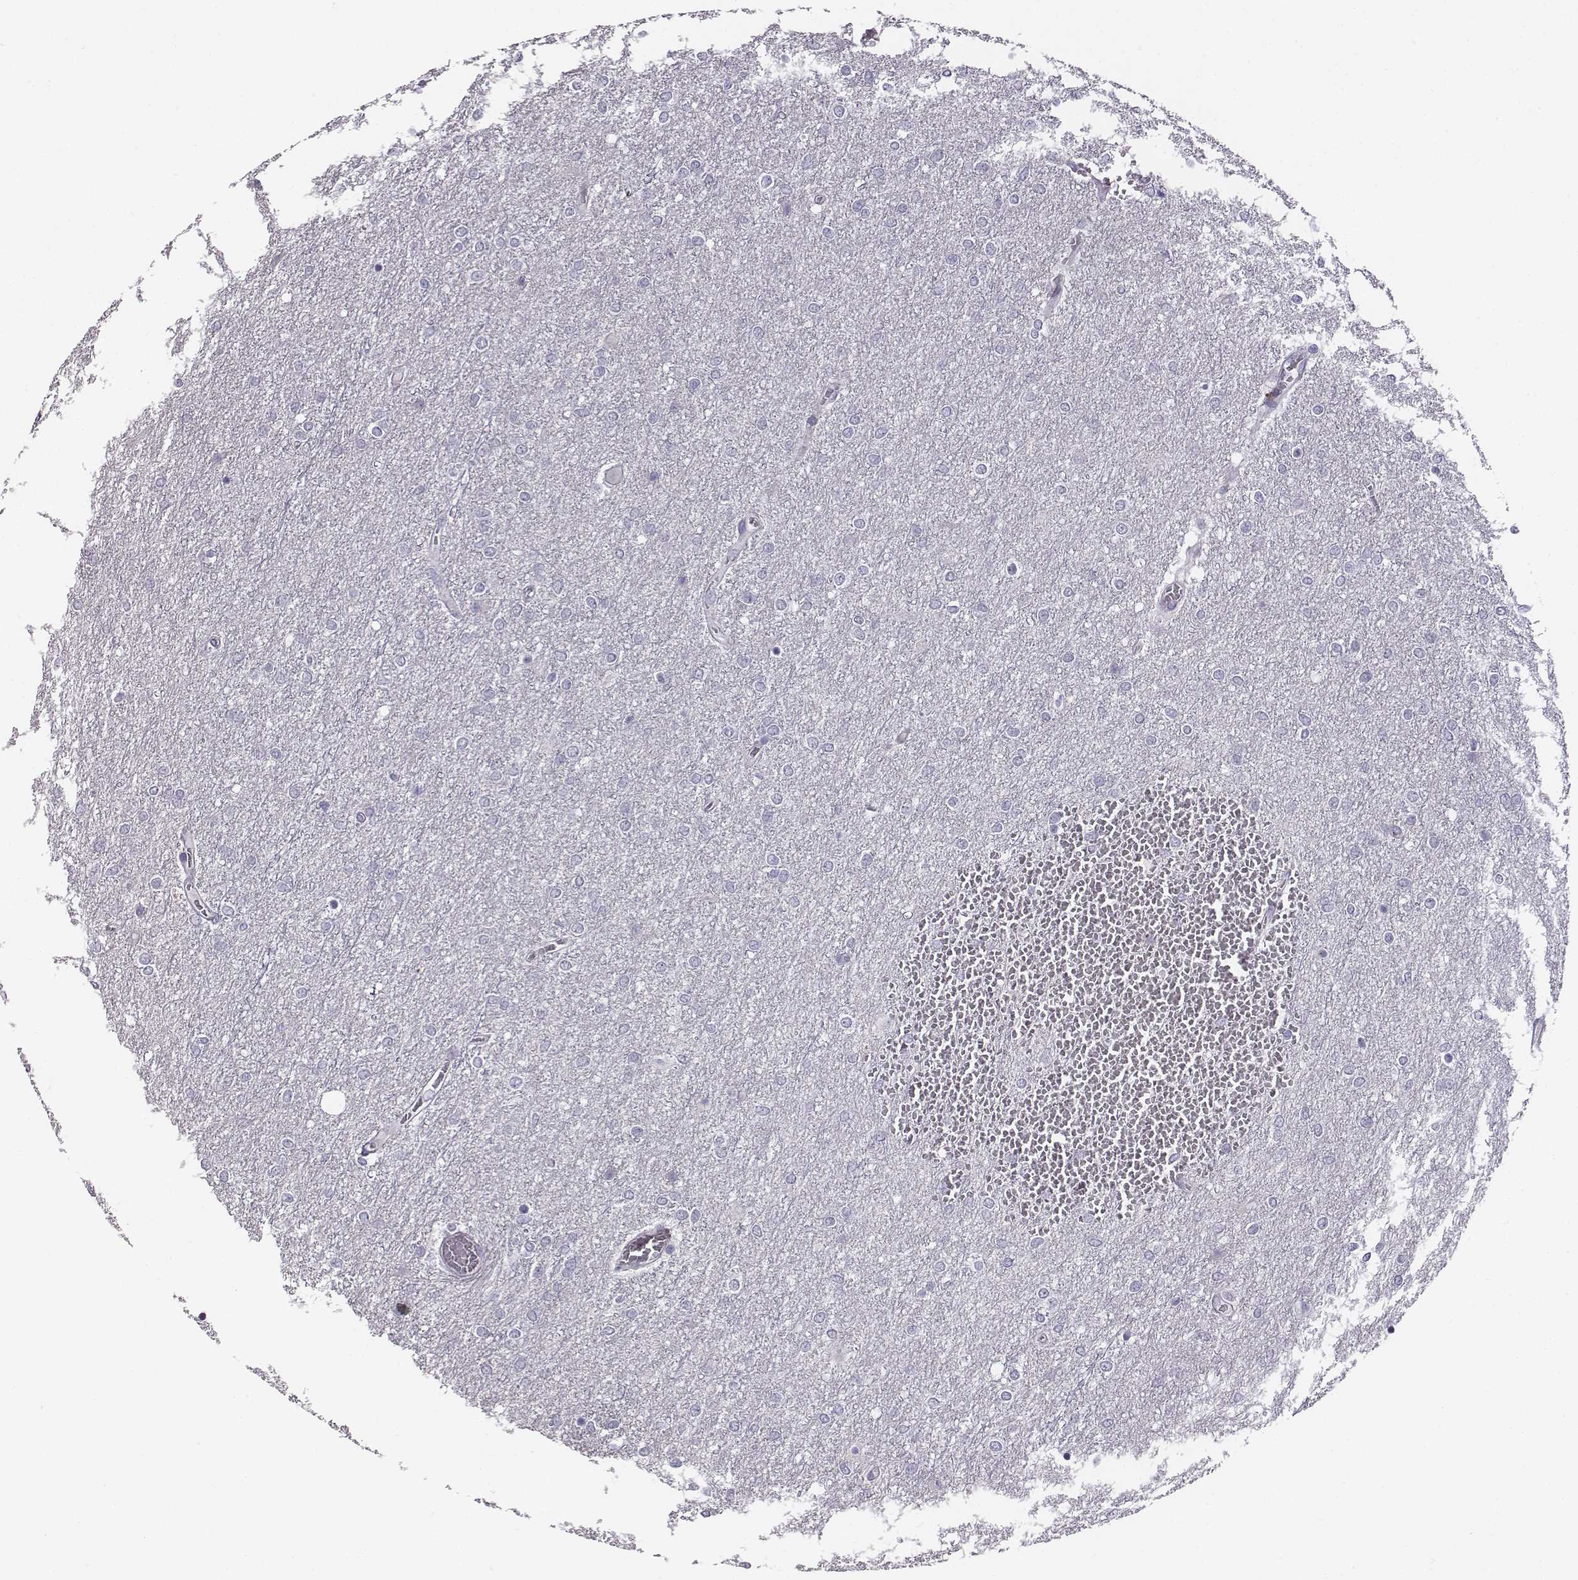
{"staining": {"intensity": "negative", "quantity": "none", "location": "none"}, "tissue": "glioma", "cell_type": "Tumor cells", "image_type": "cancer", "snomed": [{"axis": "morphology", "description": "Glioma, malignant, High grade"}, {"axis": "topography", "description": "Brain"}], "caption": "High magnification brightfield microscopy of high-grade glioma (malignant) stained with DAB (3,3'-diaminobenzidine) (brown) and counterstained with hematoxylin (blue): tumor cells show no significant expression. (DAB (3,3'-diaminobenzidine) immunohistochemistry (IHC) visualized using brightfield microscopy, high magnification).", "gene": "ADAM7", "patient": {"sex": "female", "age": 61}}